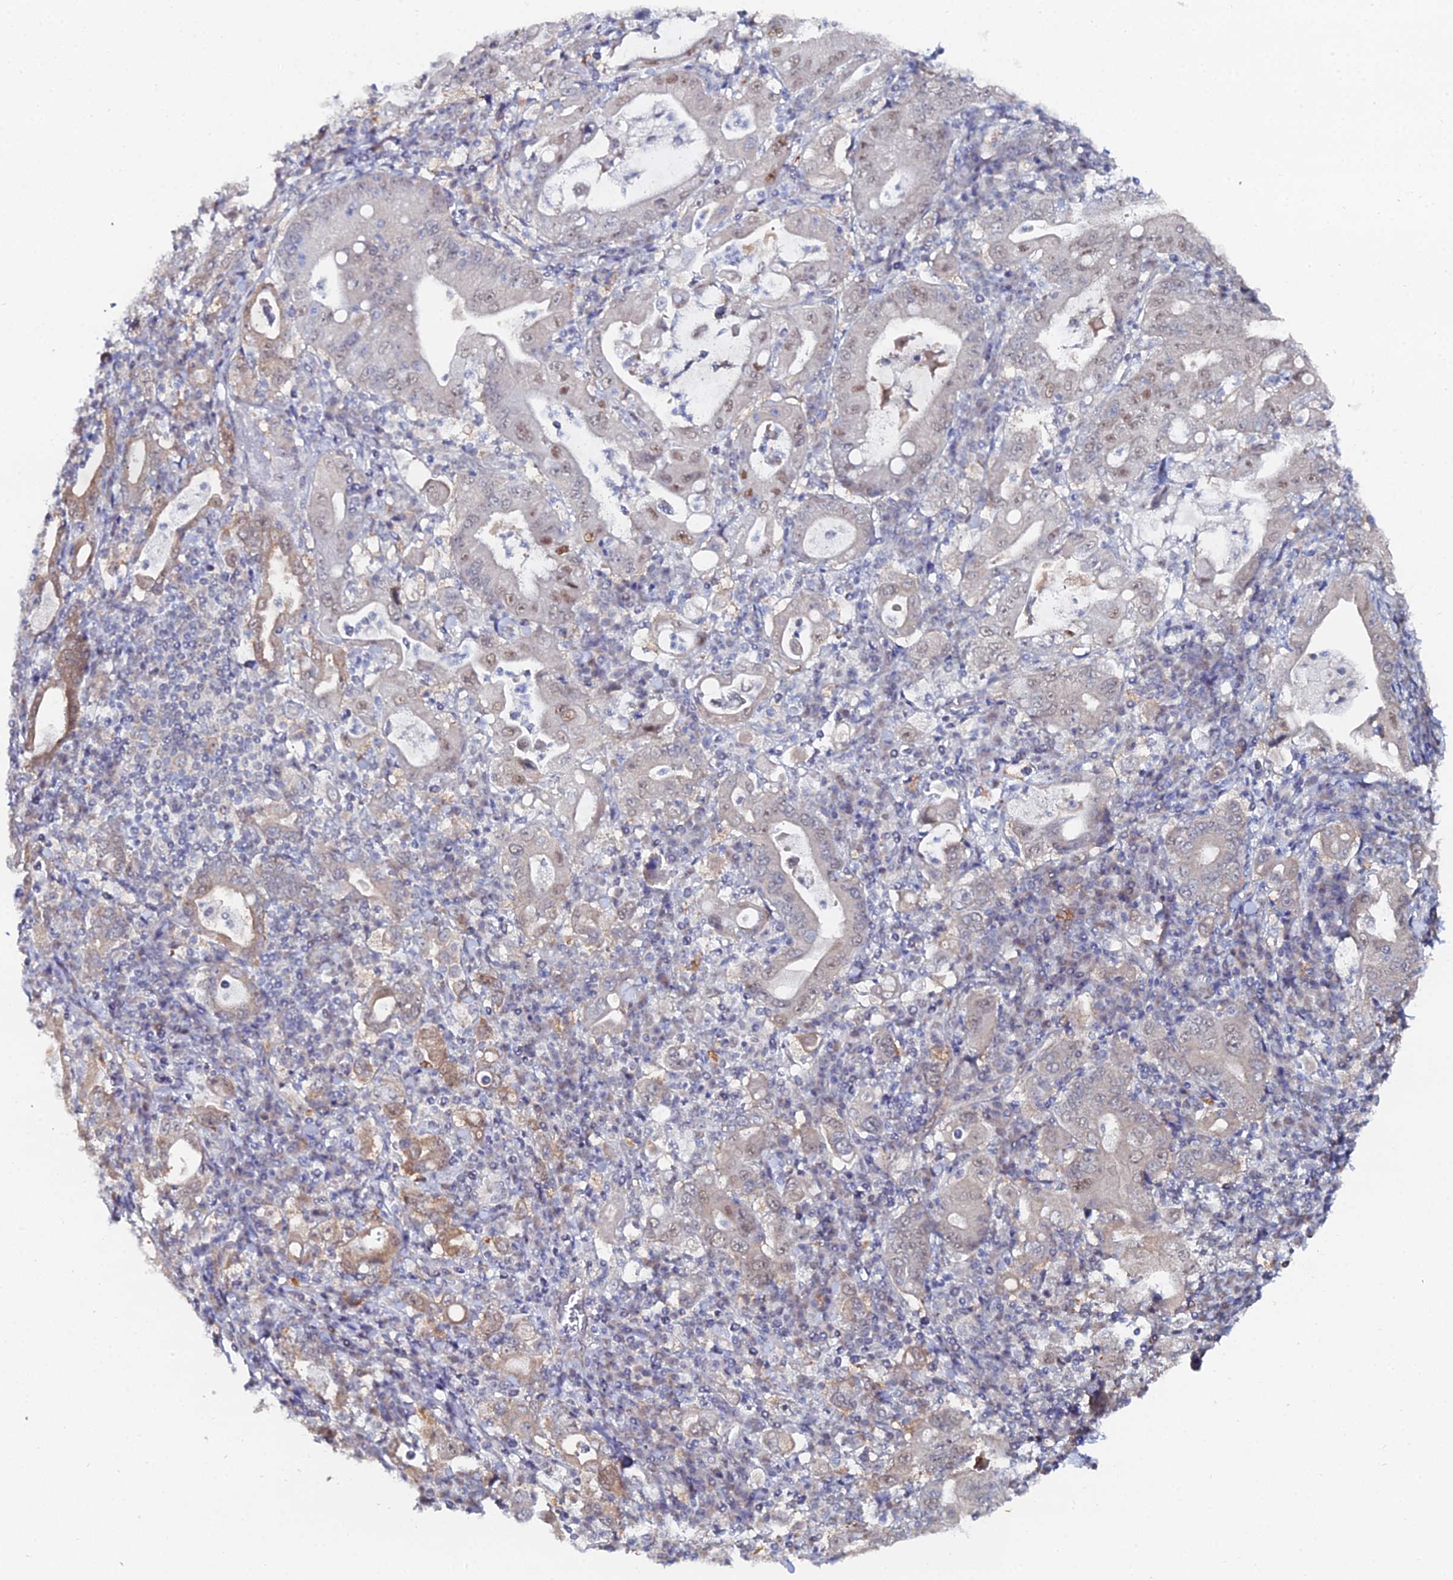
{"staining": {"intensity": "weak", "quantity": "<25%", "location": "cytoplasmic/membranous,nuclear"}, "tissue": "stomach cancer", "cell_type": "Tumor cells", "image_type": "cancer", "snomed": [{"axis": "morphology", "description": "Normal tissue, NOS"}, {"axis": "morphology", "description": "Adenocarcinoma, NOS"}, {"axis": "topography", "description": "Esophagus"}, {"axis": "topography", "description": "Stomach, upper"}, {"axis": "topography", "description": "Peripheral nerve tissue"}], "caption": "Tumor cells show no significant protein positivity in adenocarcinoma (stomach). (Immunohistochemistry, brightfield microscopy, high magnification).", "gene": "THAP4", "patient": {"sex": "male", "age": 62}}